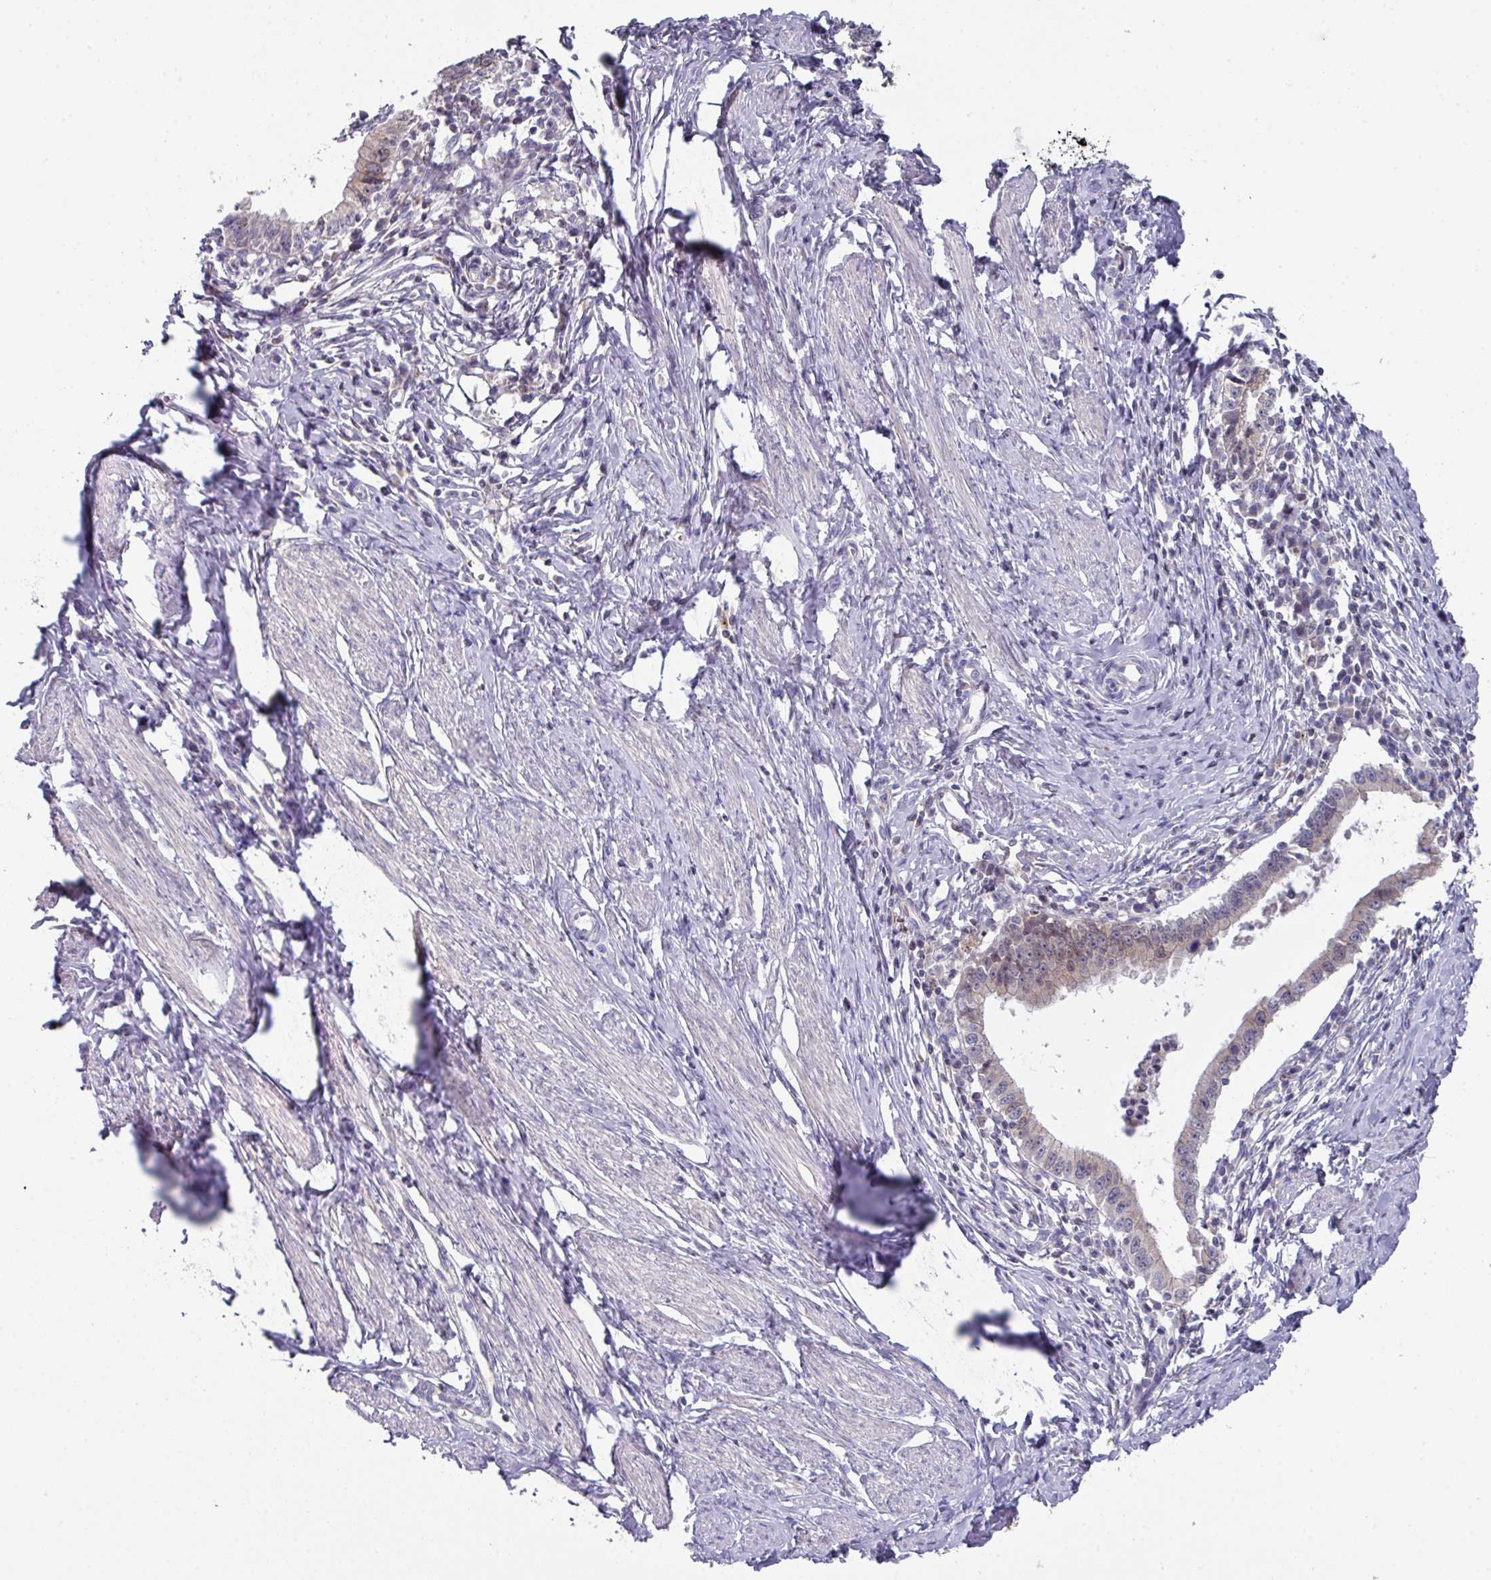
{"staining": {"intensity": "weak", "quantity": "<25%", "location": "cytoplasmic/membranous"}, "tissue": "cervical cancer", "cell_type": "Tumor cells", "image_type": "cancer", "snomed": [{"axis": "morphology", "description": "Adenocarcinoma, NOS"}, {"axis": "topography", "description": "Cervix"}], "caption": "Tumor cells show no significant expression in cervical cancer. The staining was performed using DAB to visualize the protein expression in brown, while the nuclei were stained in blue with hematoxylin (Magnification: 20x).", "gene": "DCAF12L2", "patient": {"sex": "female", "age": 36}}